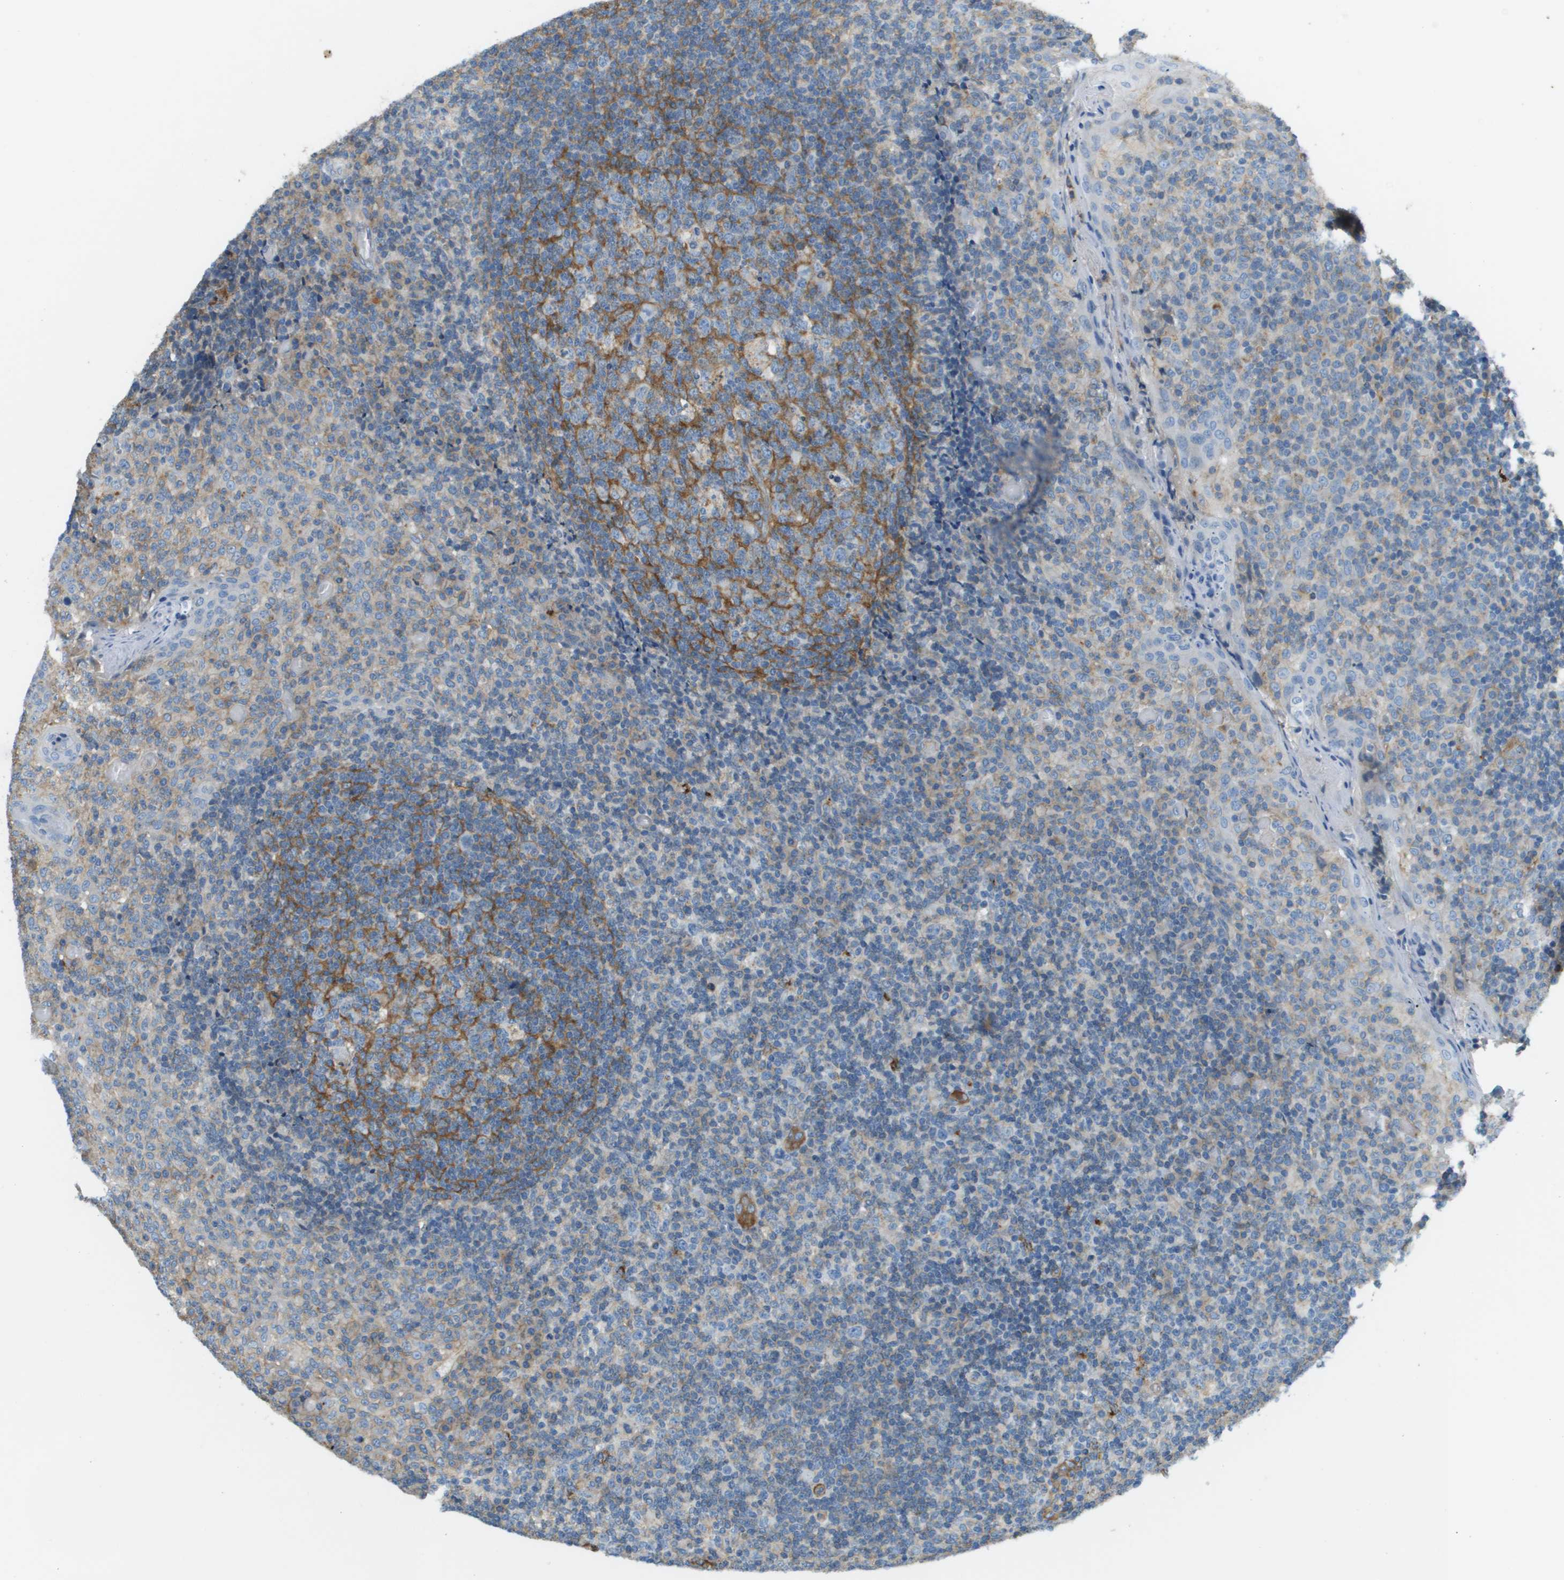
{"staining": {"intensity": "moderate", "quantity": "25%-75%", "location": "cytoplasmic/membranous"}, "tissue": "tonsil", "cell_type": "Germinal center cells", "image_type": "normal", "snomed": [{"axis": "morphology", "description": "Normal tissue, NOS"}, {"axis": "topography", "description": "Tonsil"}], "caption": "Tonsil was stained to show a protein in brown. There is medium levels of moderate cytoplasmic/membranous positivity in about 25%-75% of germinal center cells.", "gene": "MYH11", "patient": {"sex": "female", "age": 19}}